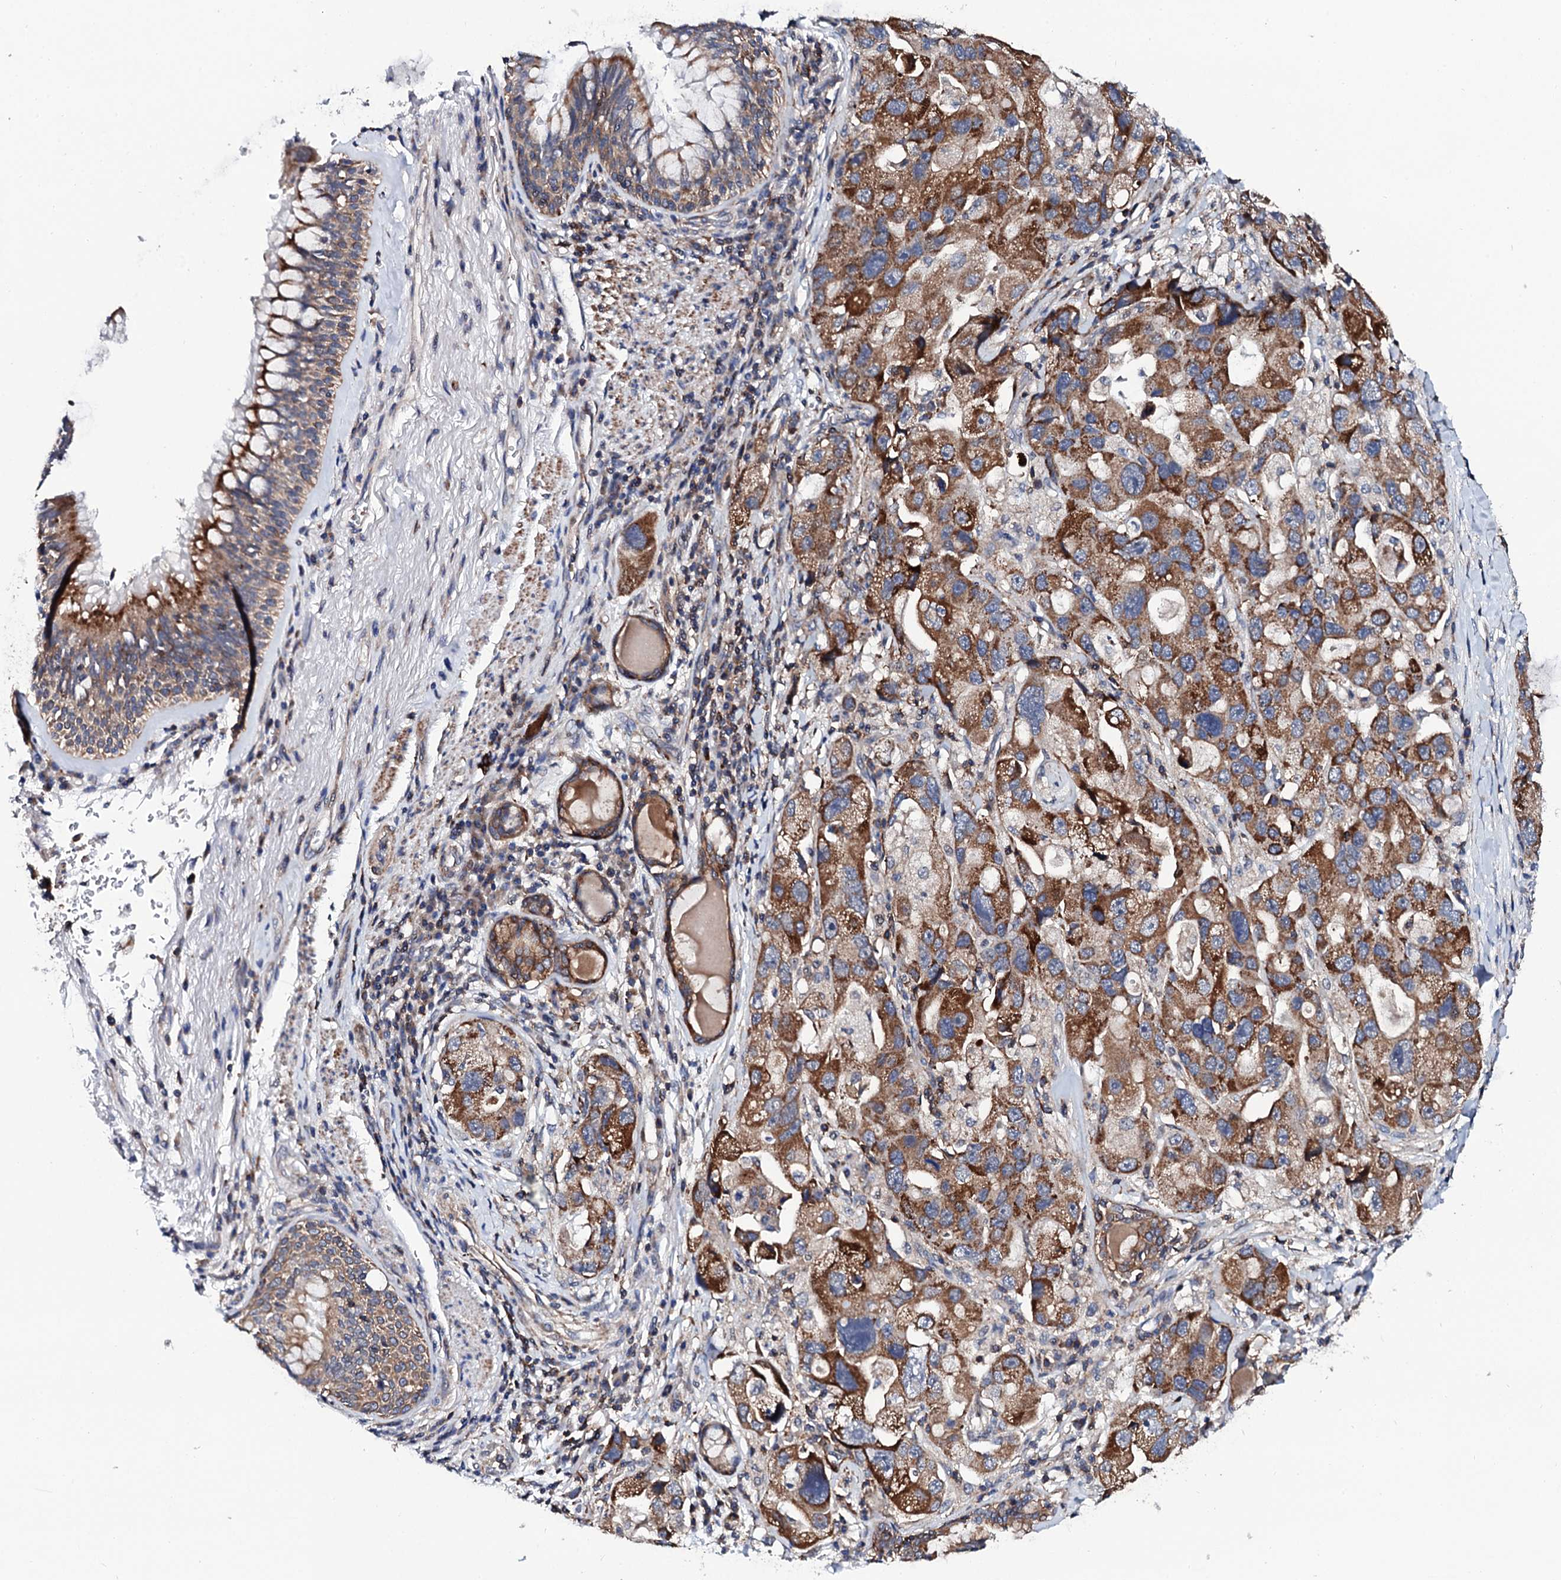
{"staining": {"intensity": "strong", "quantity": "25%-75%", "location": "cytoplasmic/membranous"}, "tissue": "lung cancer", "cell_type": "Tumor cells", "image_type": "cancer", "snomed": [{"axis": "morphology", "description": "Adenocarcinoma, NOS"}, {"axis": "topography", "description": "Lung"}], "caption": "Immunohistochemistry (IHC) photomicrograph of human lung adenocarcinoma stained for a protein (brown), which demonstrates high levels of strong cytoplasmic/membranous positivity in approximately 25%-75% of tumor cells.", "gene": "COG4", "patient": {"sex": "female", "age": 54}}